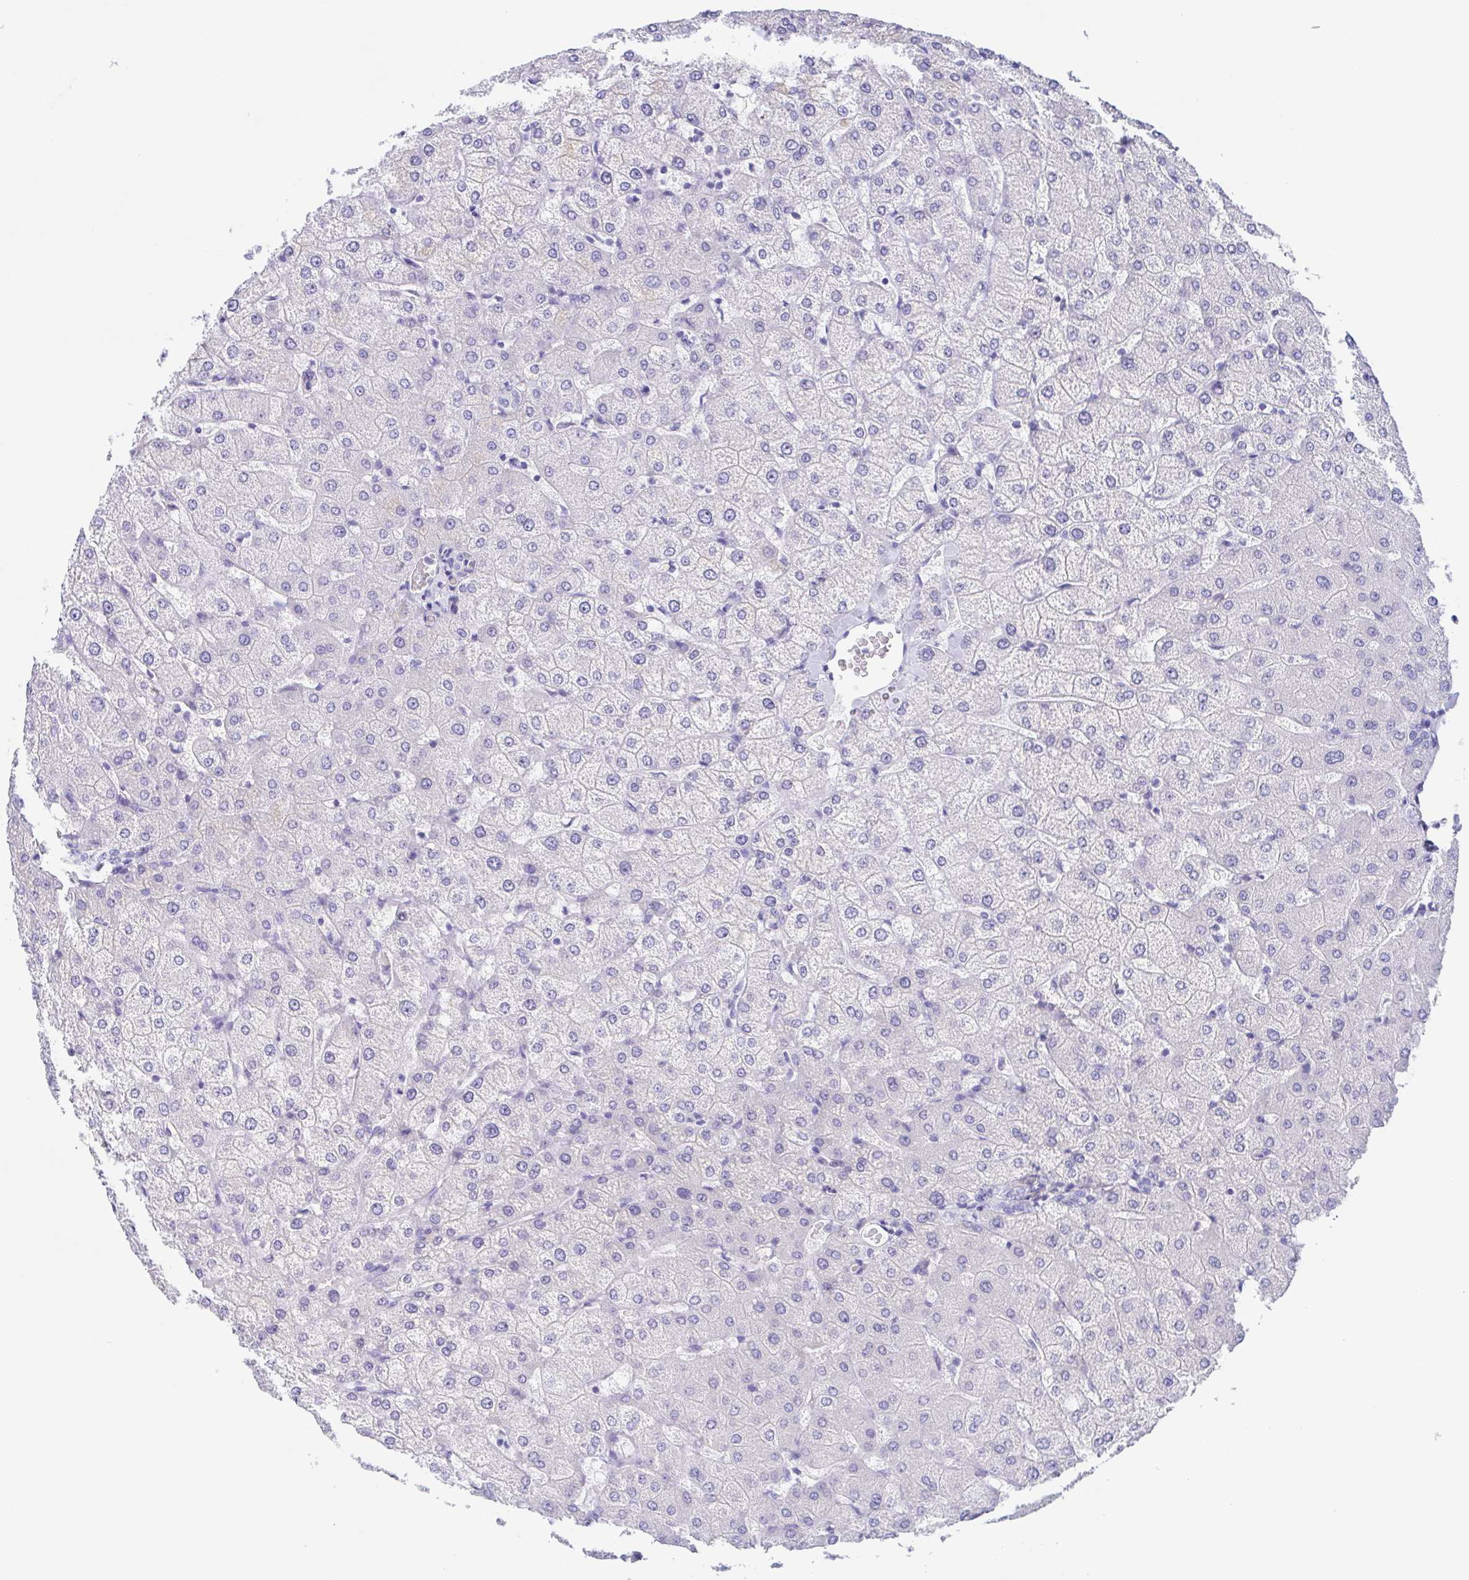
{"staining": {"intensity": "negative", "quantity": "none", "location": "none"}, "tissue": "liver", "cell_type": "Cholangiocytes", "image_type": "normal", "snomed": [{"axis": "morphology", "description": "Normal tissue, NOS"}, {"axis": "topography", "description": "Liver"}], "caption": "High power microscopy micrograph of an immunohistochemistry image of benign liver, revealing no significant expression in cholangiocytes.", "gene": "MUCL3", "patient": {"sex": "female", "age": 54}}